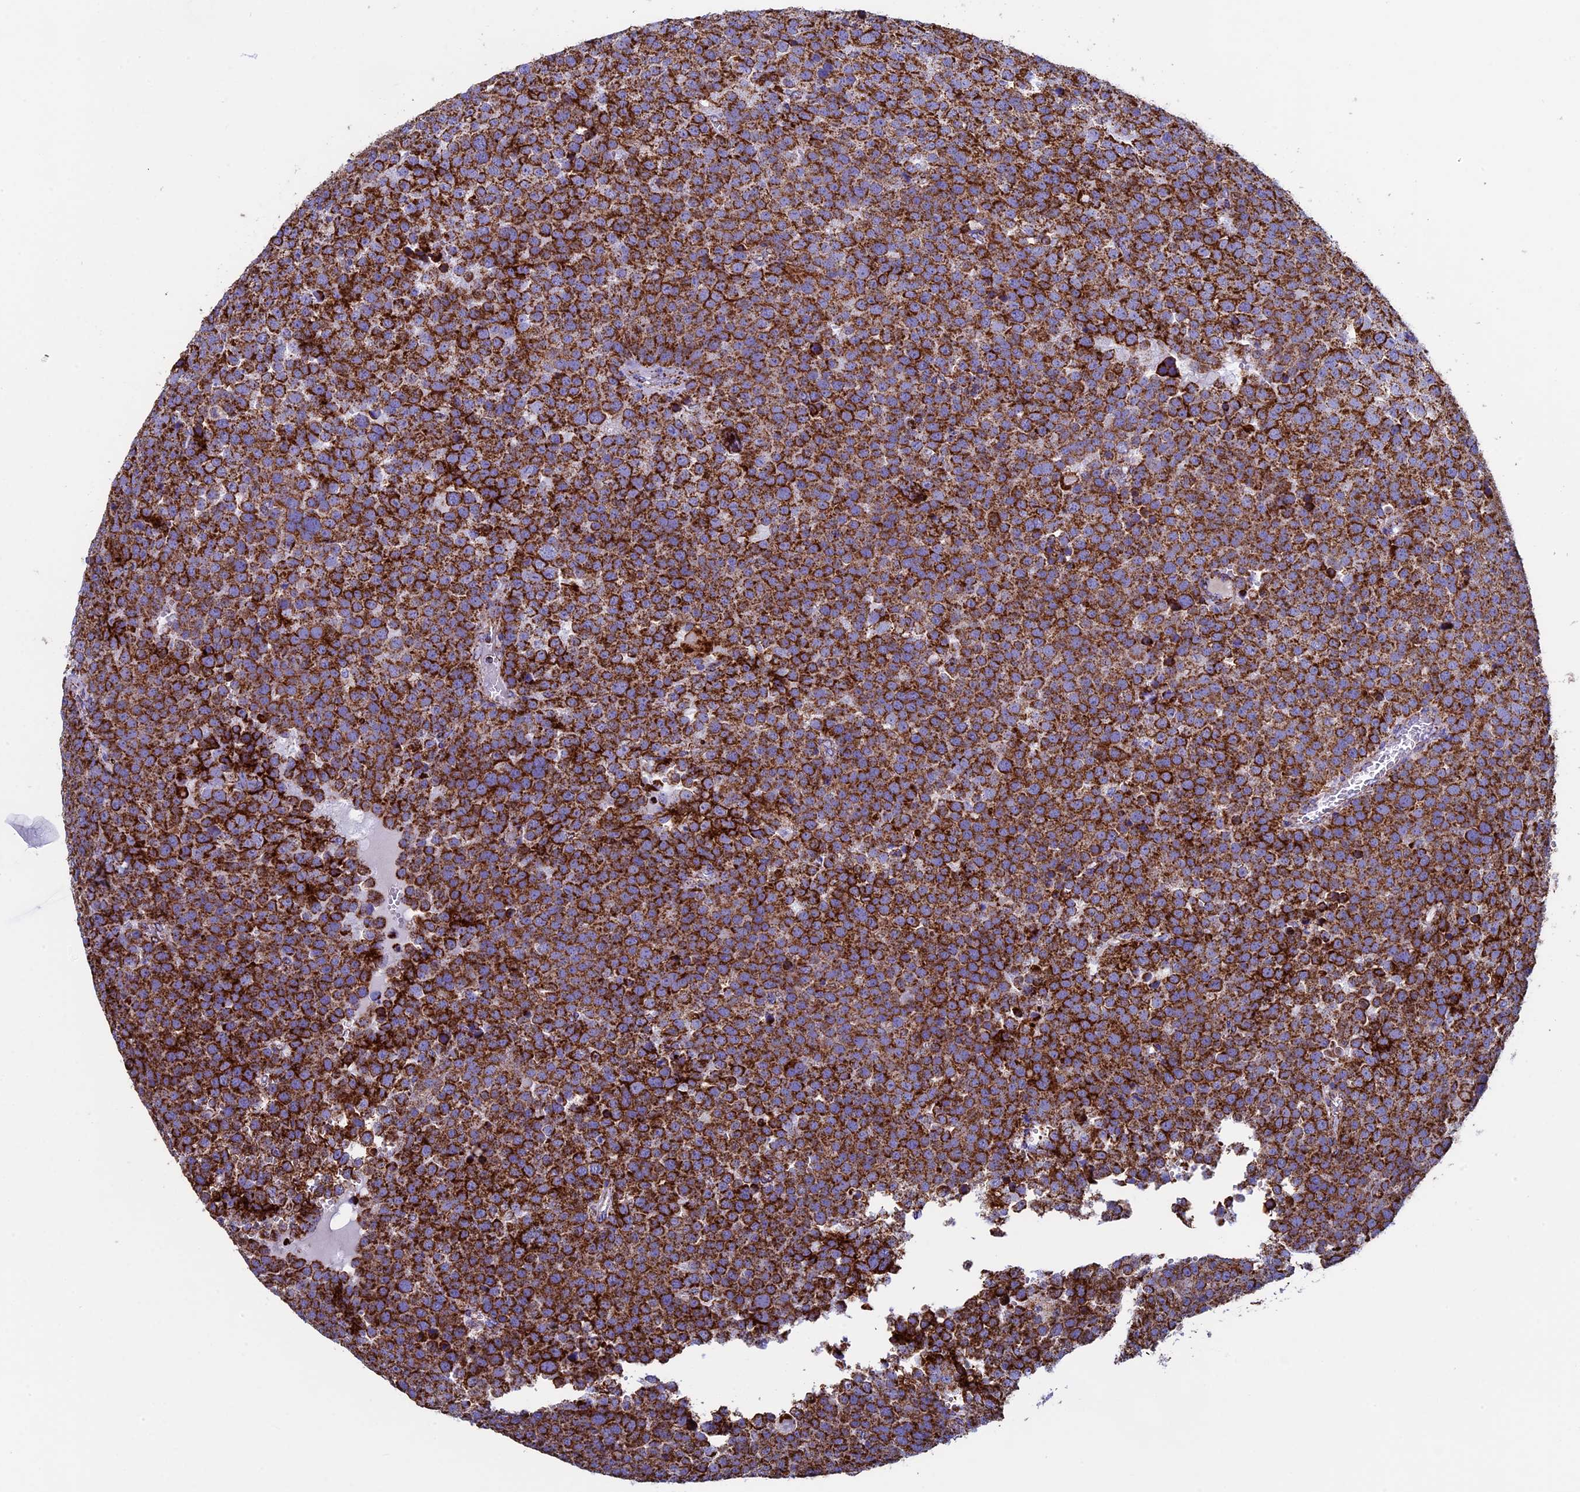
{"staining": {"intensity": "strong", "quantity": ">75%", "location": "cytoplasmic/membranous"}, "tissue": "testis cancer", "cell_type": "Tumor cells", "image_type": "cancer", "snomed": [{"axis": "morphology", "description": "Seminoma, NOS"}, {"axis": "topography", "description": "Testis"}], "caption": "Human testis cancer stained with a protein marker reveals strong staining in tumor cells.", "gene": "UQCRFS1", "patient": {"sex": "male", "age": 71}}